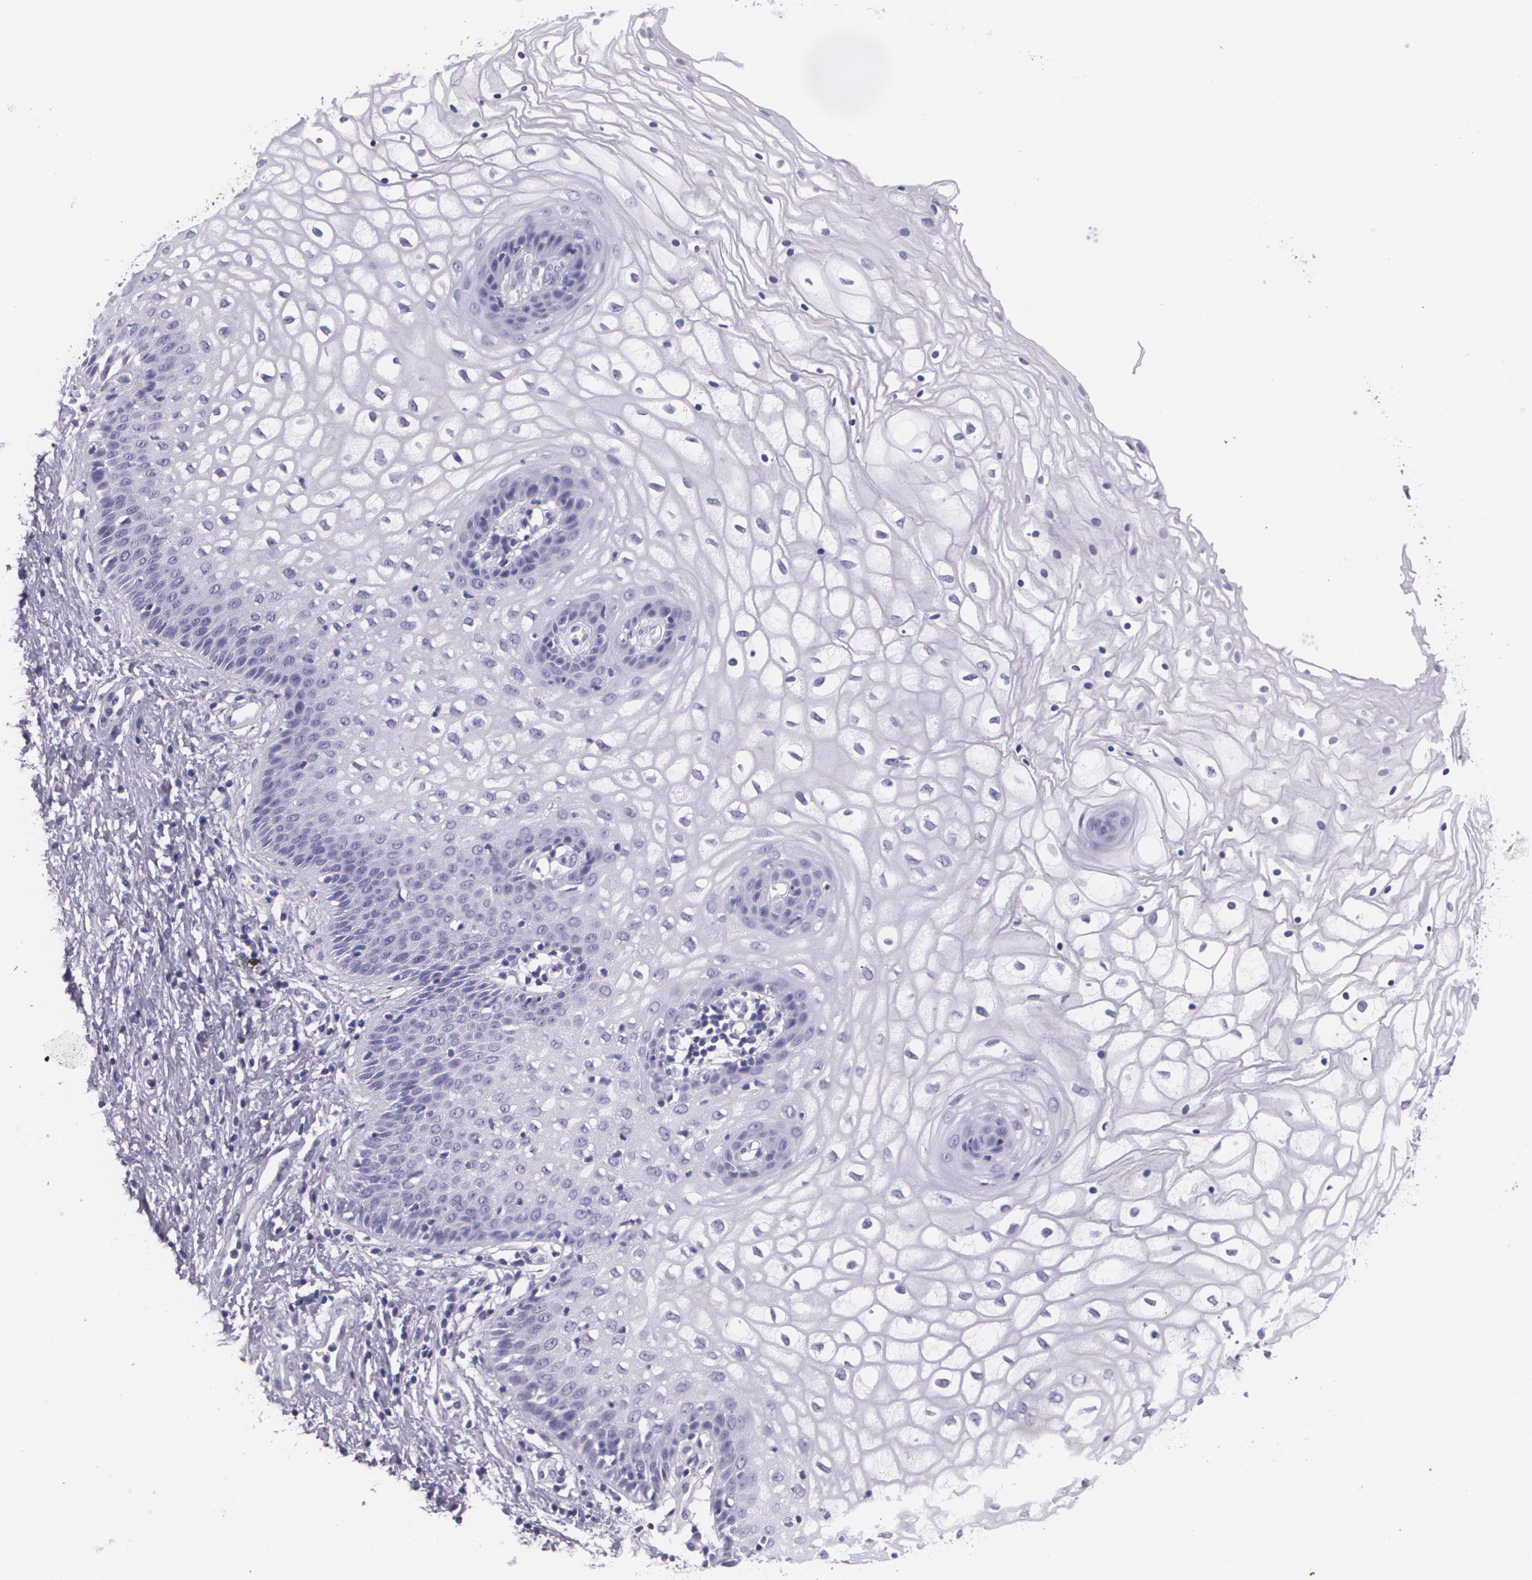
{"staining": {"intensity": "negative", "quantity": "none", "location": "none"}, "tissue": "vagina", "cell_type": "Squamous epithelial cells", "image_type": "normal", "snomed": [{"axis": "morphology", "description": "Normal tissue, NOS"}, {"axis": "topography", "description": "Vagina"}], "caption": "Squamous epithelial cells are negative for brown protein staining in benign vagina.", "gene": "DLG4", "patient": {"sex": "female", "age": 34}}